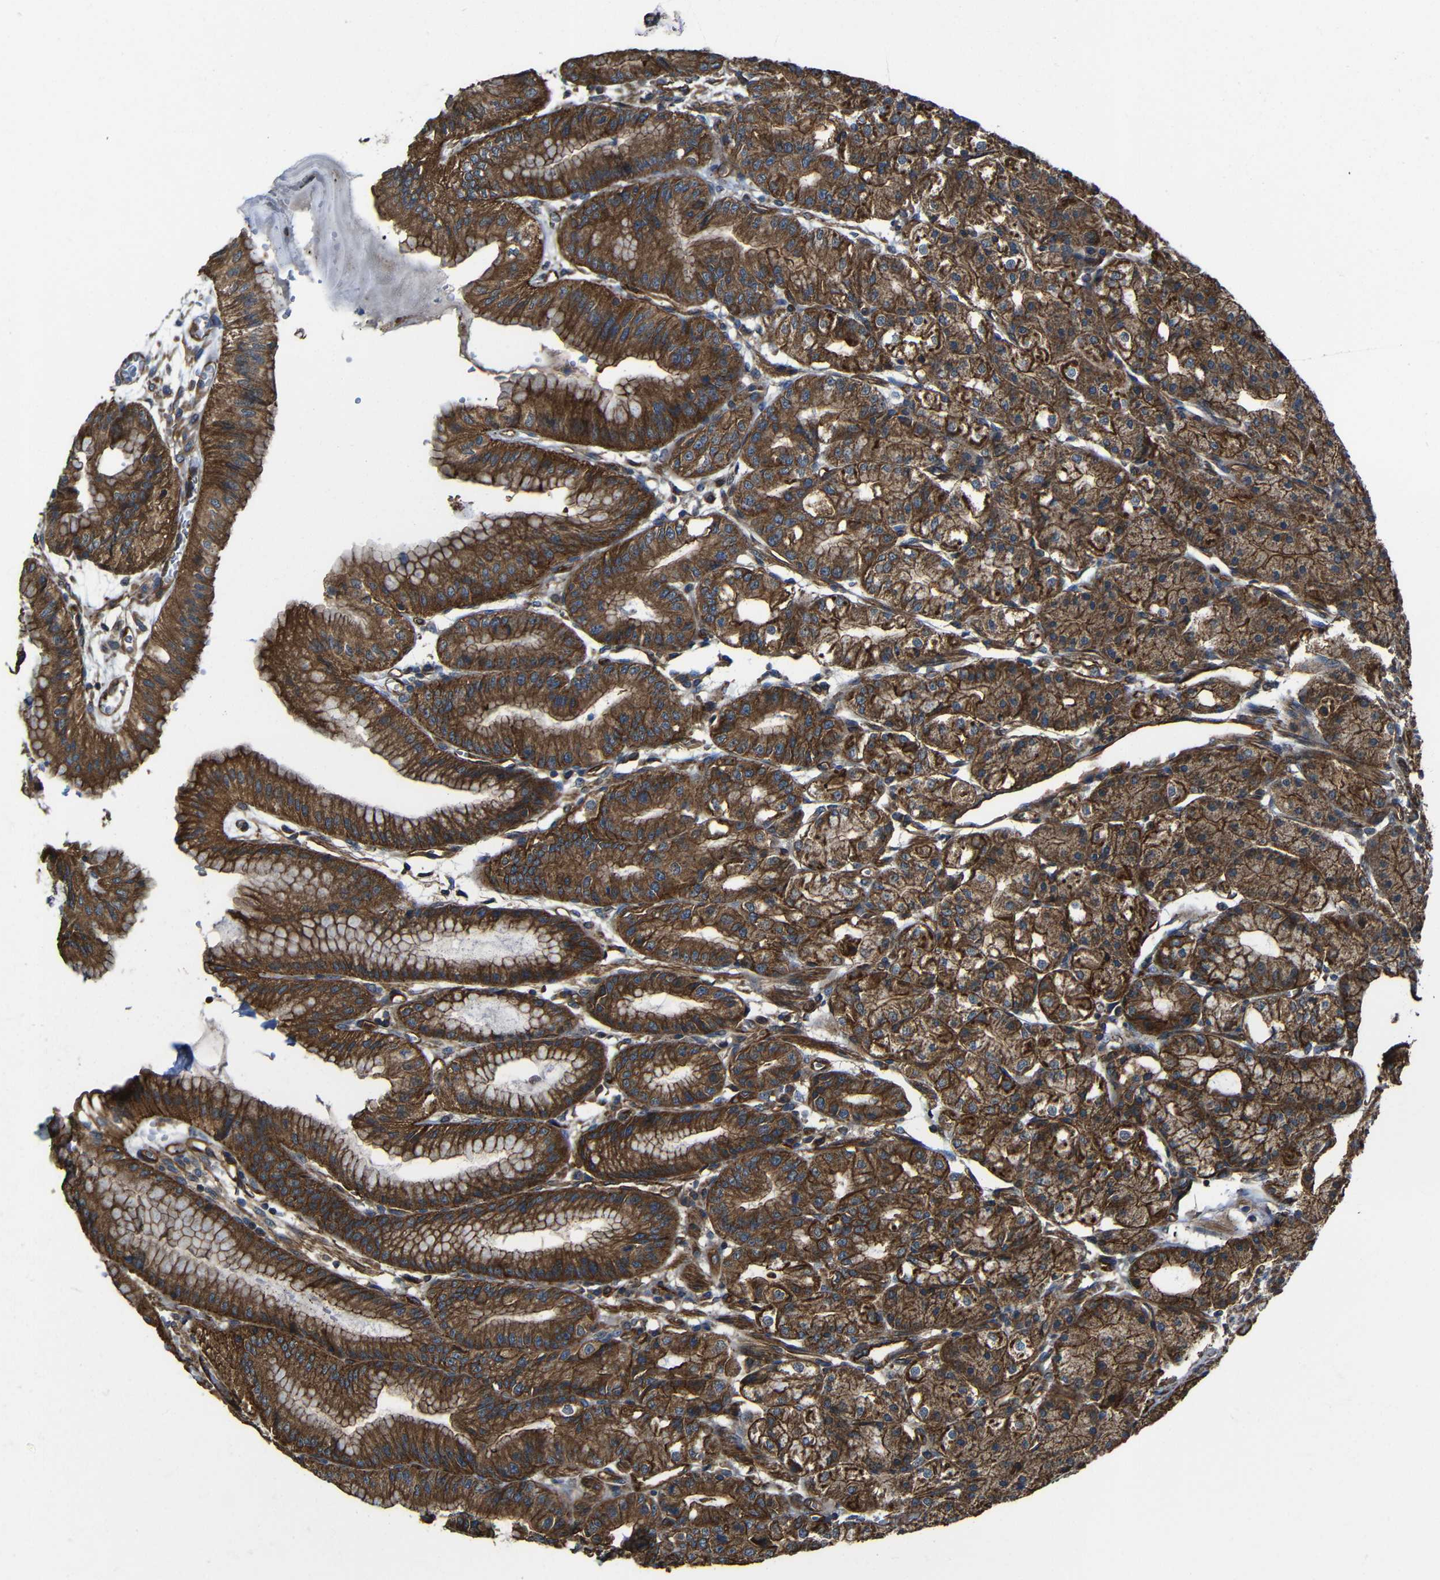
{"staining": {"intensity": "strong", "quantity": ">75%", "location": "cytoplasmic/membranous"}, "tissue": "stomach", "cell_type": "Glandular cells", "image_type": "normal", "snomed": [{"axis": "morphology", "description": "Normal tissue, NOS"}, {"axis": "topography", "description": "Stomach, lower"}], "caption": "Protein staining of benign stomach shows strong cytoplasmic/membranous expression in about >75% of glandular cells. (Stains: DAB (3,3'-diaminobenzidine) in brown, nuclei in blue, Microscopy: brightfield microscopy at high magnification).", "gene": "PTCH1", "patient": {"sex": "male", "age": 71}}